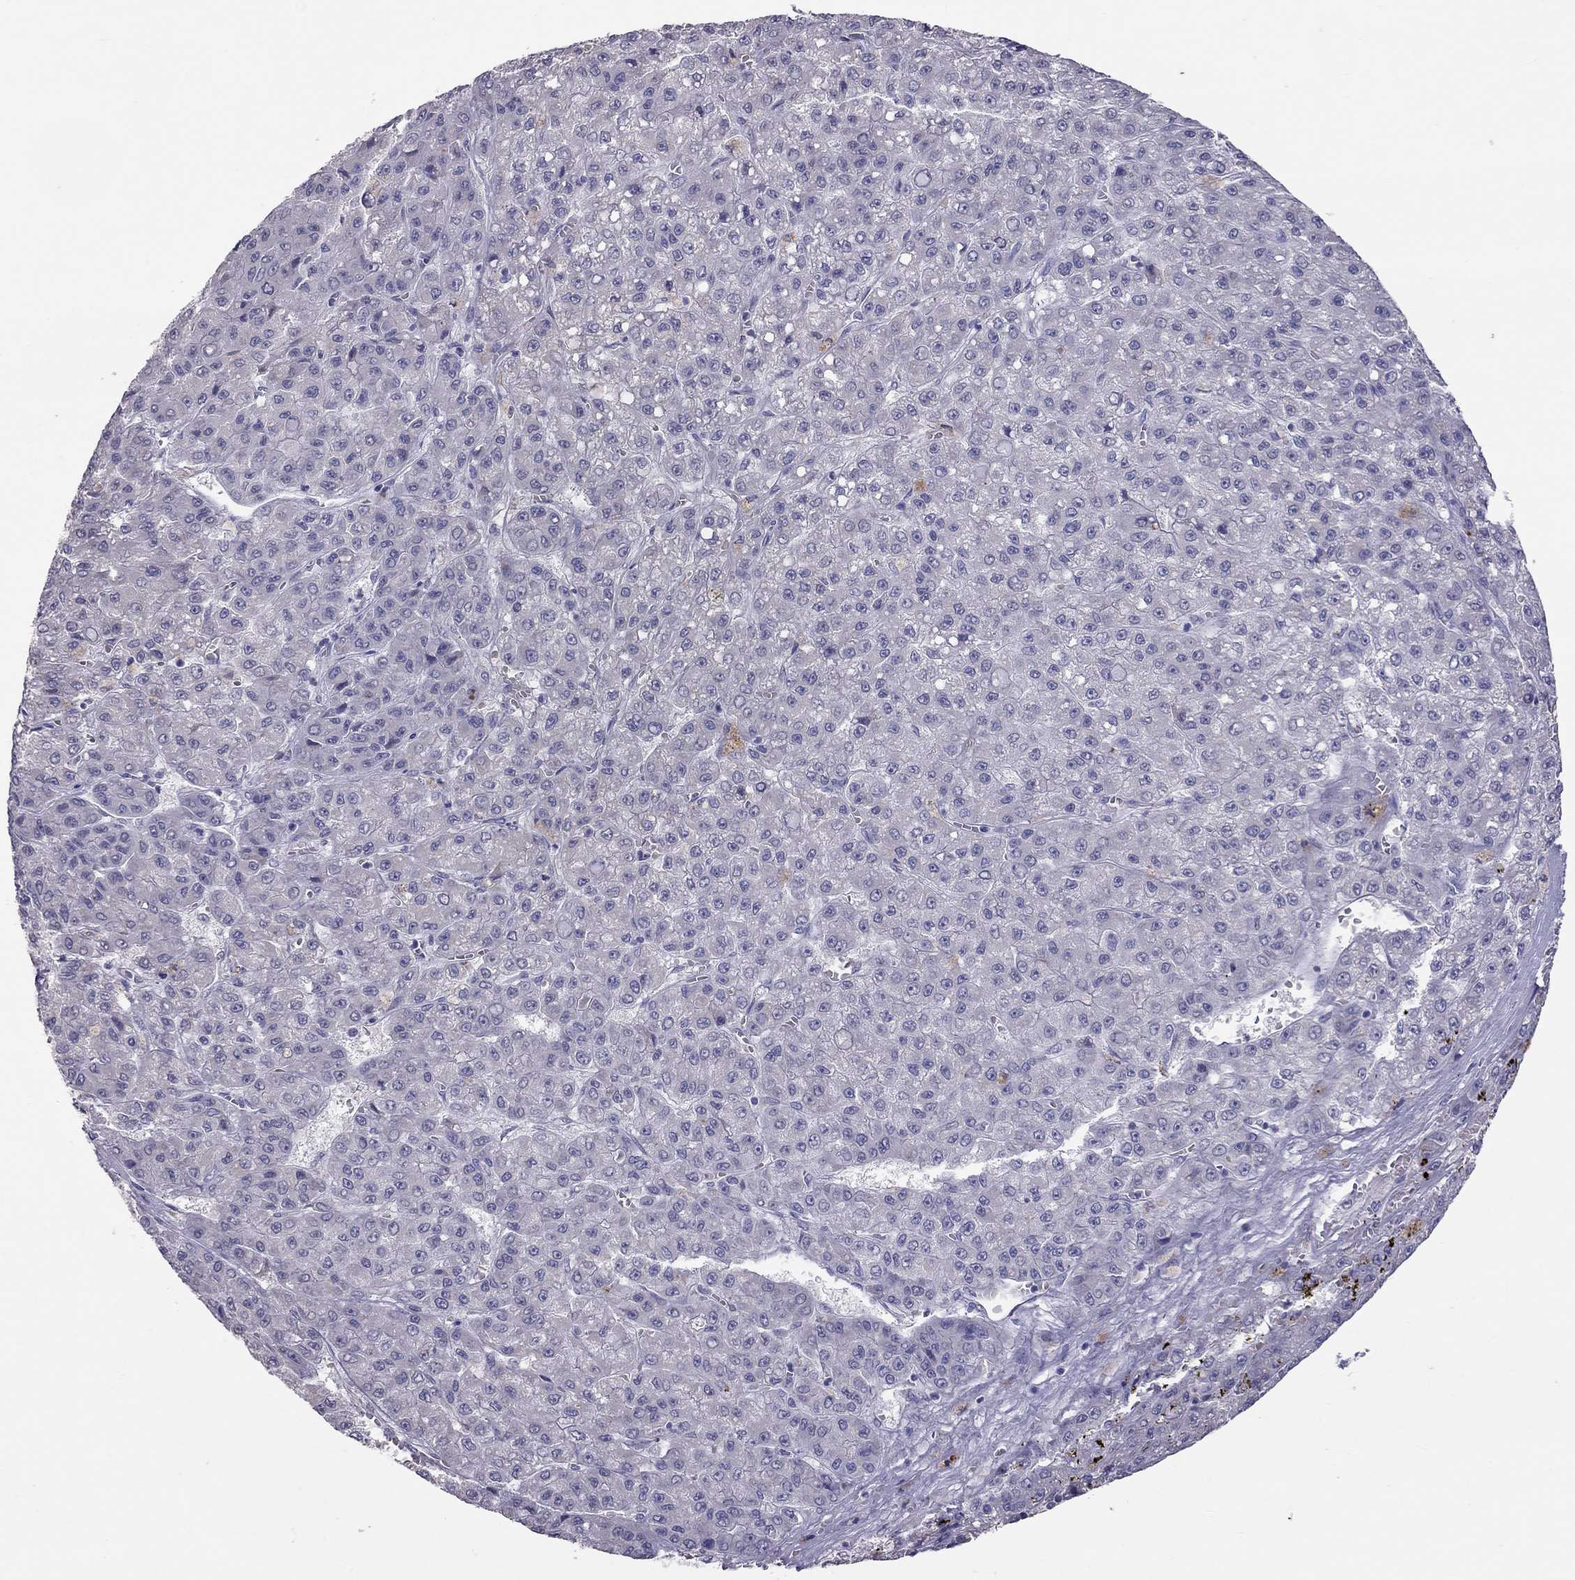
{"staining": {"intensity": "negative", "quantity": "none", "location": "none"}, "tissue": "liver cancer", "cell_type": "Tumor cells", "image_type": "cancer", "snomed": [{"axis": "morphology", "description": "Carcinoma, Hepatocellular, NOS"}, {"axis": "topography", "description": "Liver"}], "caption": "Immunohistochemical staining of human liver cancer reveals no significant positivity in tumor cells.", "gene": "MUC16", "patient": {"sex": "male", "age": 70}}